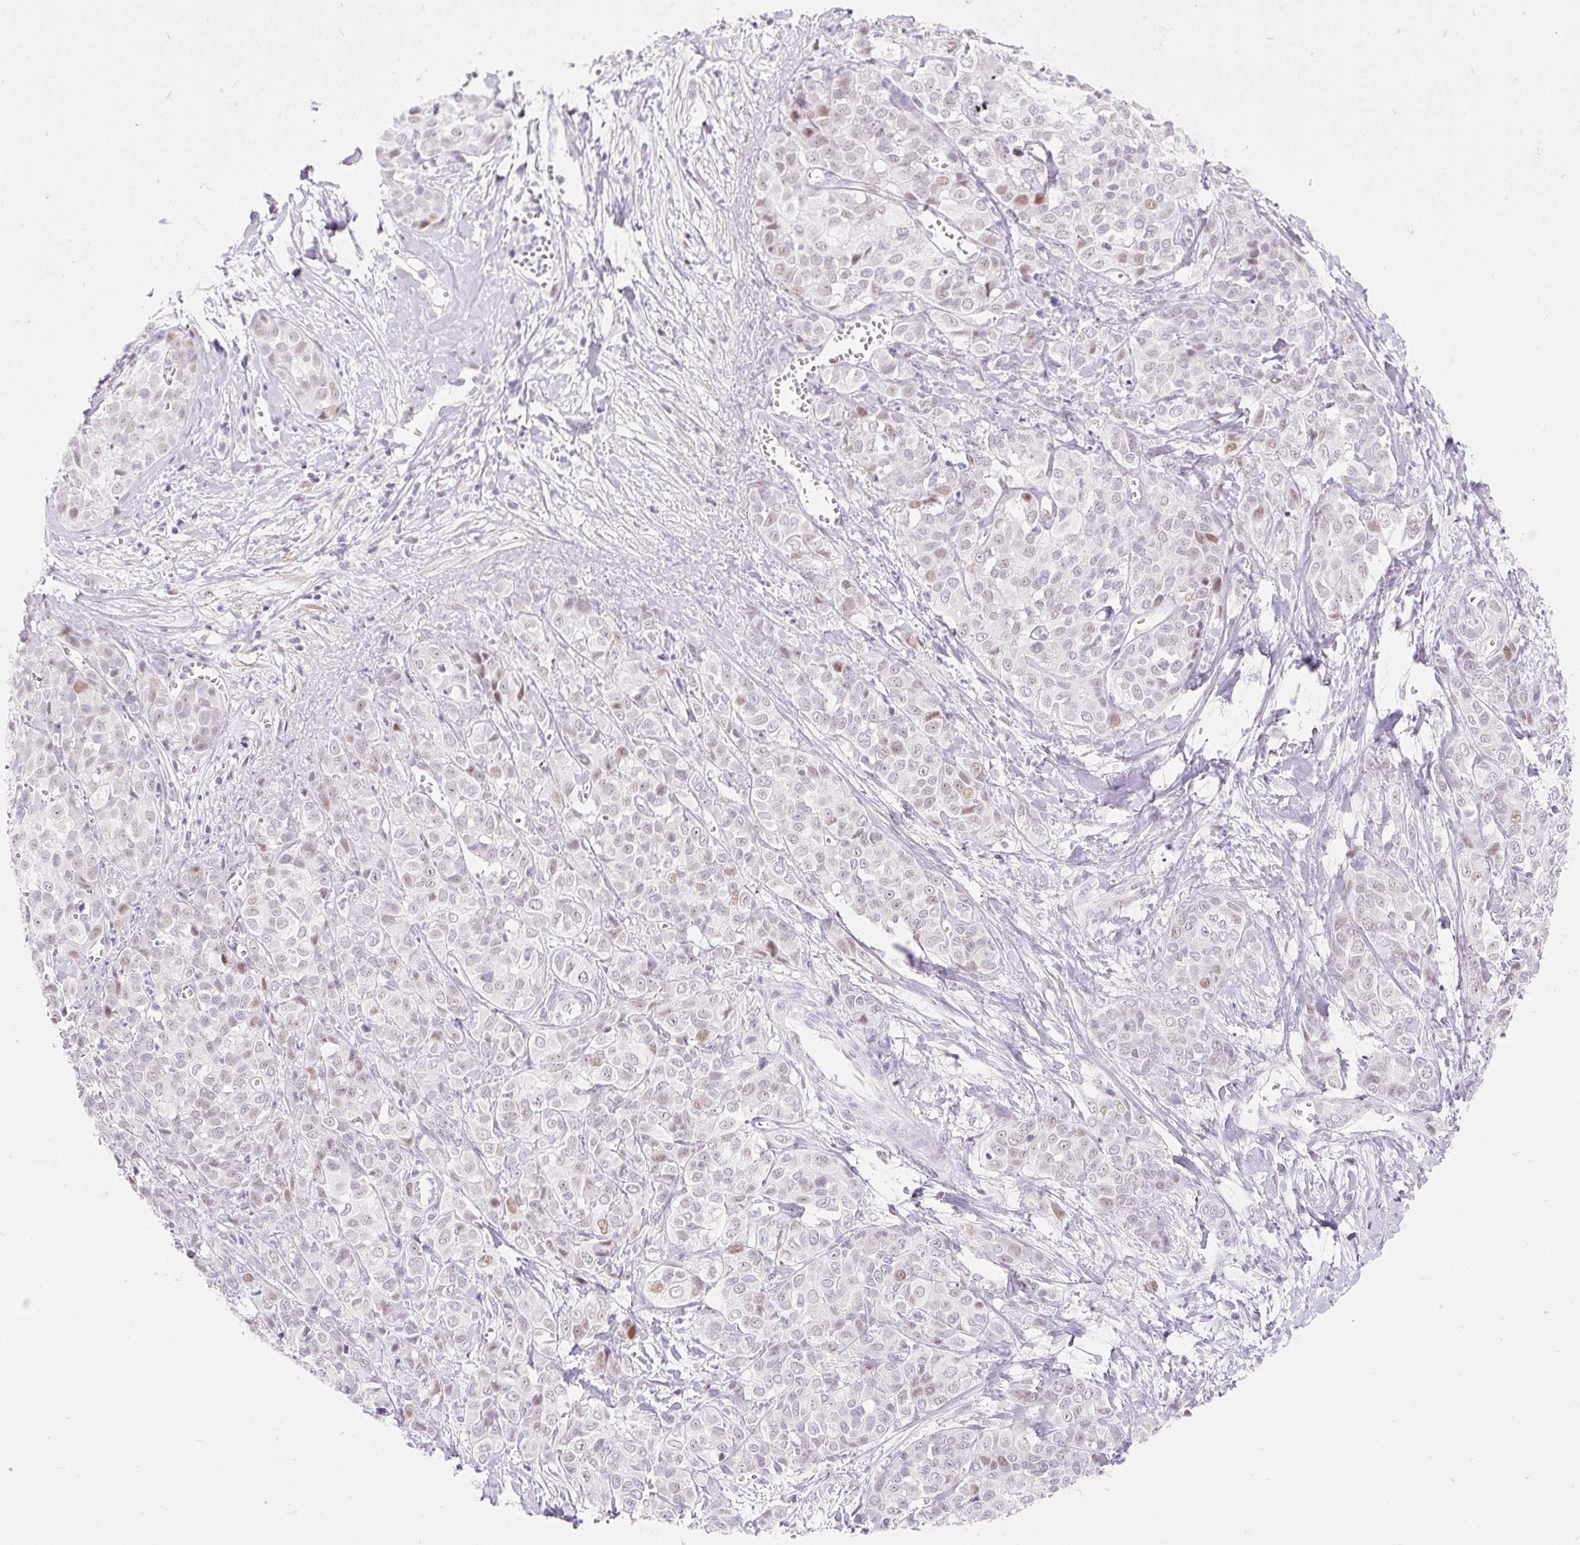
{"staining": {"intensity": "weak", "quantity": "<25%", "location": "nuclear"}, "tissue": "liver cancer", "cell_type": "Tumor cells", "image_type": "cancer", "snomed": [{"axis": "morphology", "description": "Cholangiocarcinoma"}, {"axis": "topography", "description": "Liver"}], "caption": "Tumor cells show no significant staining in cholangiocarcinoma (liver). Nuclei are stained in blue.", "gene": "H2BW1", "patient": {"sex": "female", "age": 77}}